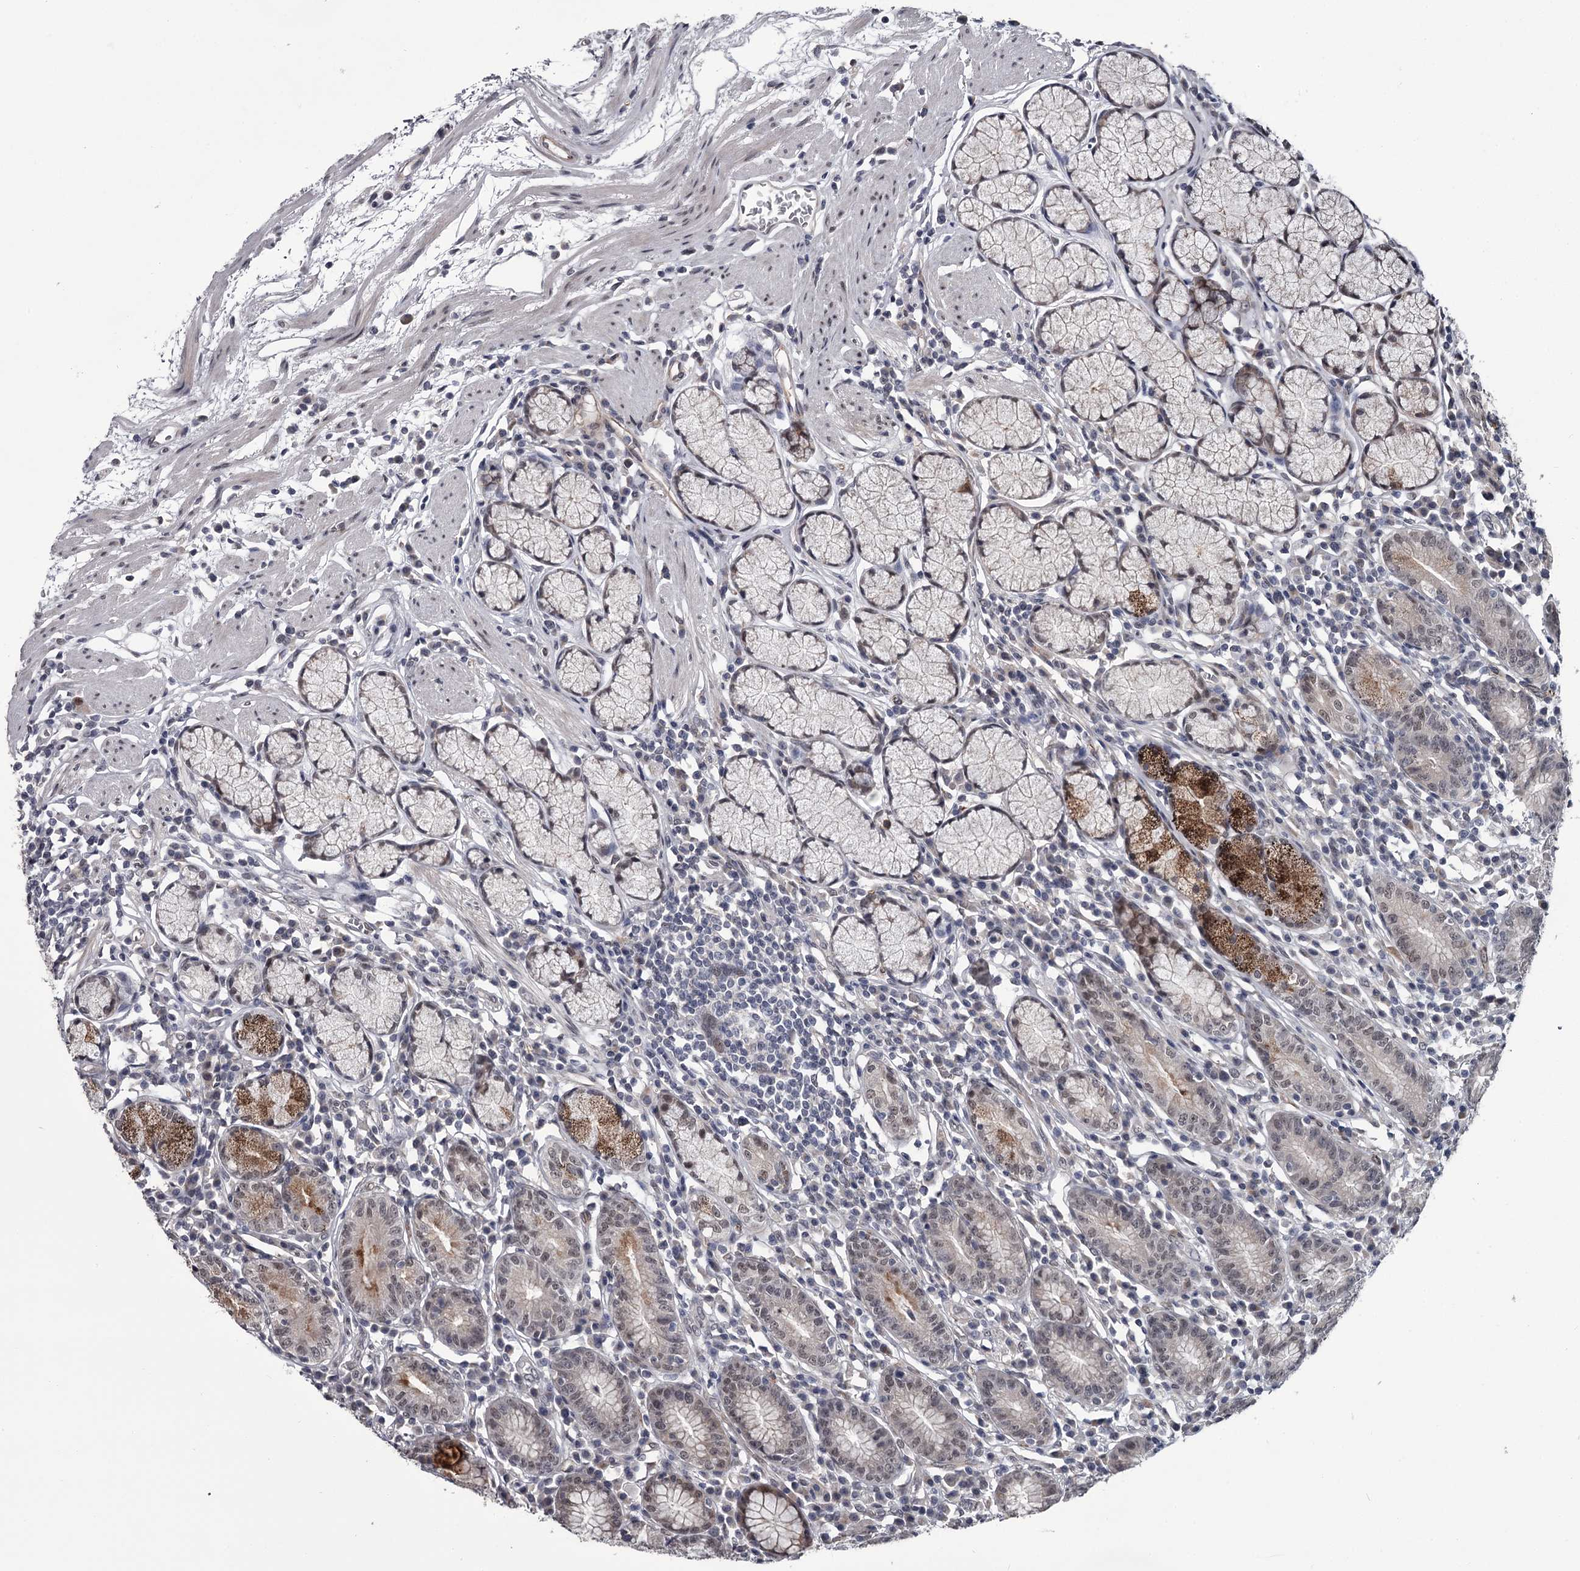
{"staining": {"intensity": "weak", "quantity": "25%-75%", "location": "cytoplasmic/membranous,nuclear"}, "tissue": "stomach", "cell_type": "Glandular cells", "image_type": "normal", "snomed": [{"axis": "morphology", "description": "Normal tissue, NOS"}, {"axis": "topography", "description": "Stomach"}], "caption": "Immunohistochemistry (IHC) of normal stomach shows low levels of weak cytoplasmic/membranous,nuclear expression in about 25%-75% of glandular cells. (brown staining indicates protein expression, while blue staining denotes nuclei).", "gene": "PRPF40B", "patient": {"sex": "male", "age": 55}}